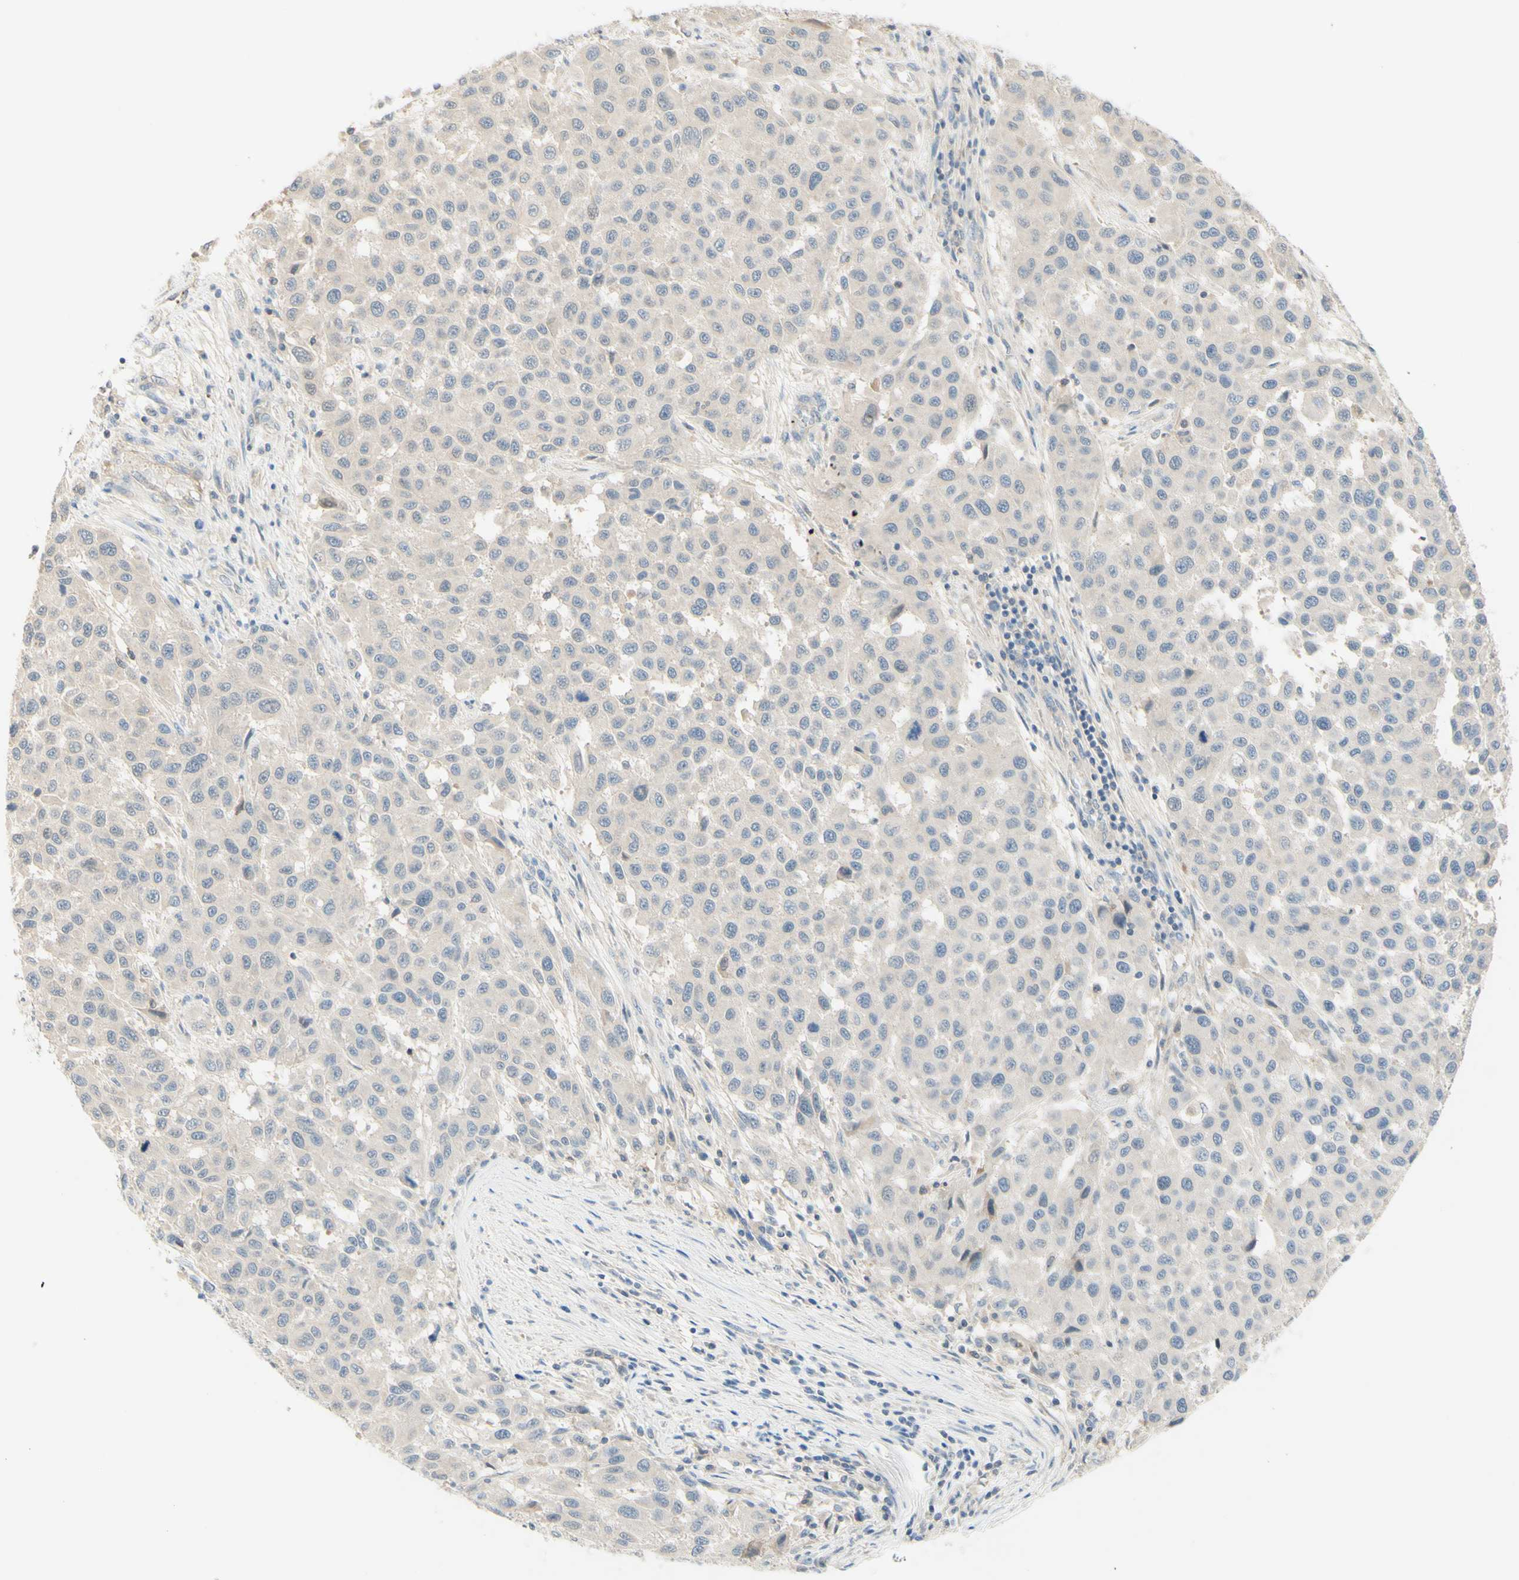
{"staining": {"intensity": "negative", "quantity": "none", "location": "none"}, "tissue": "melanoma", "cell_type": "Tumor cells", "image_type": "cancer", "snomed": [{"axis": "morphology", "description": "Malignant melanoma, Metastatic site"}, {"axis": "topography", "description": "Lymph node"}], "caption": "A micrograph of human malignant melanoma (metastatic site) is negative for staining in tumor cells.", "gene": "MTM1", "patient": {"sex": "male", "age": 61}}